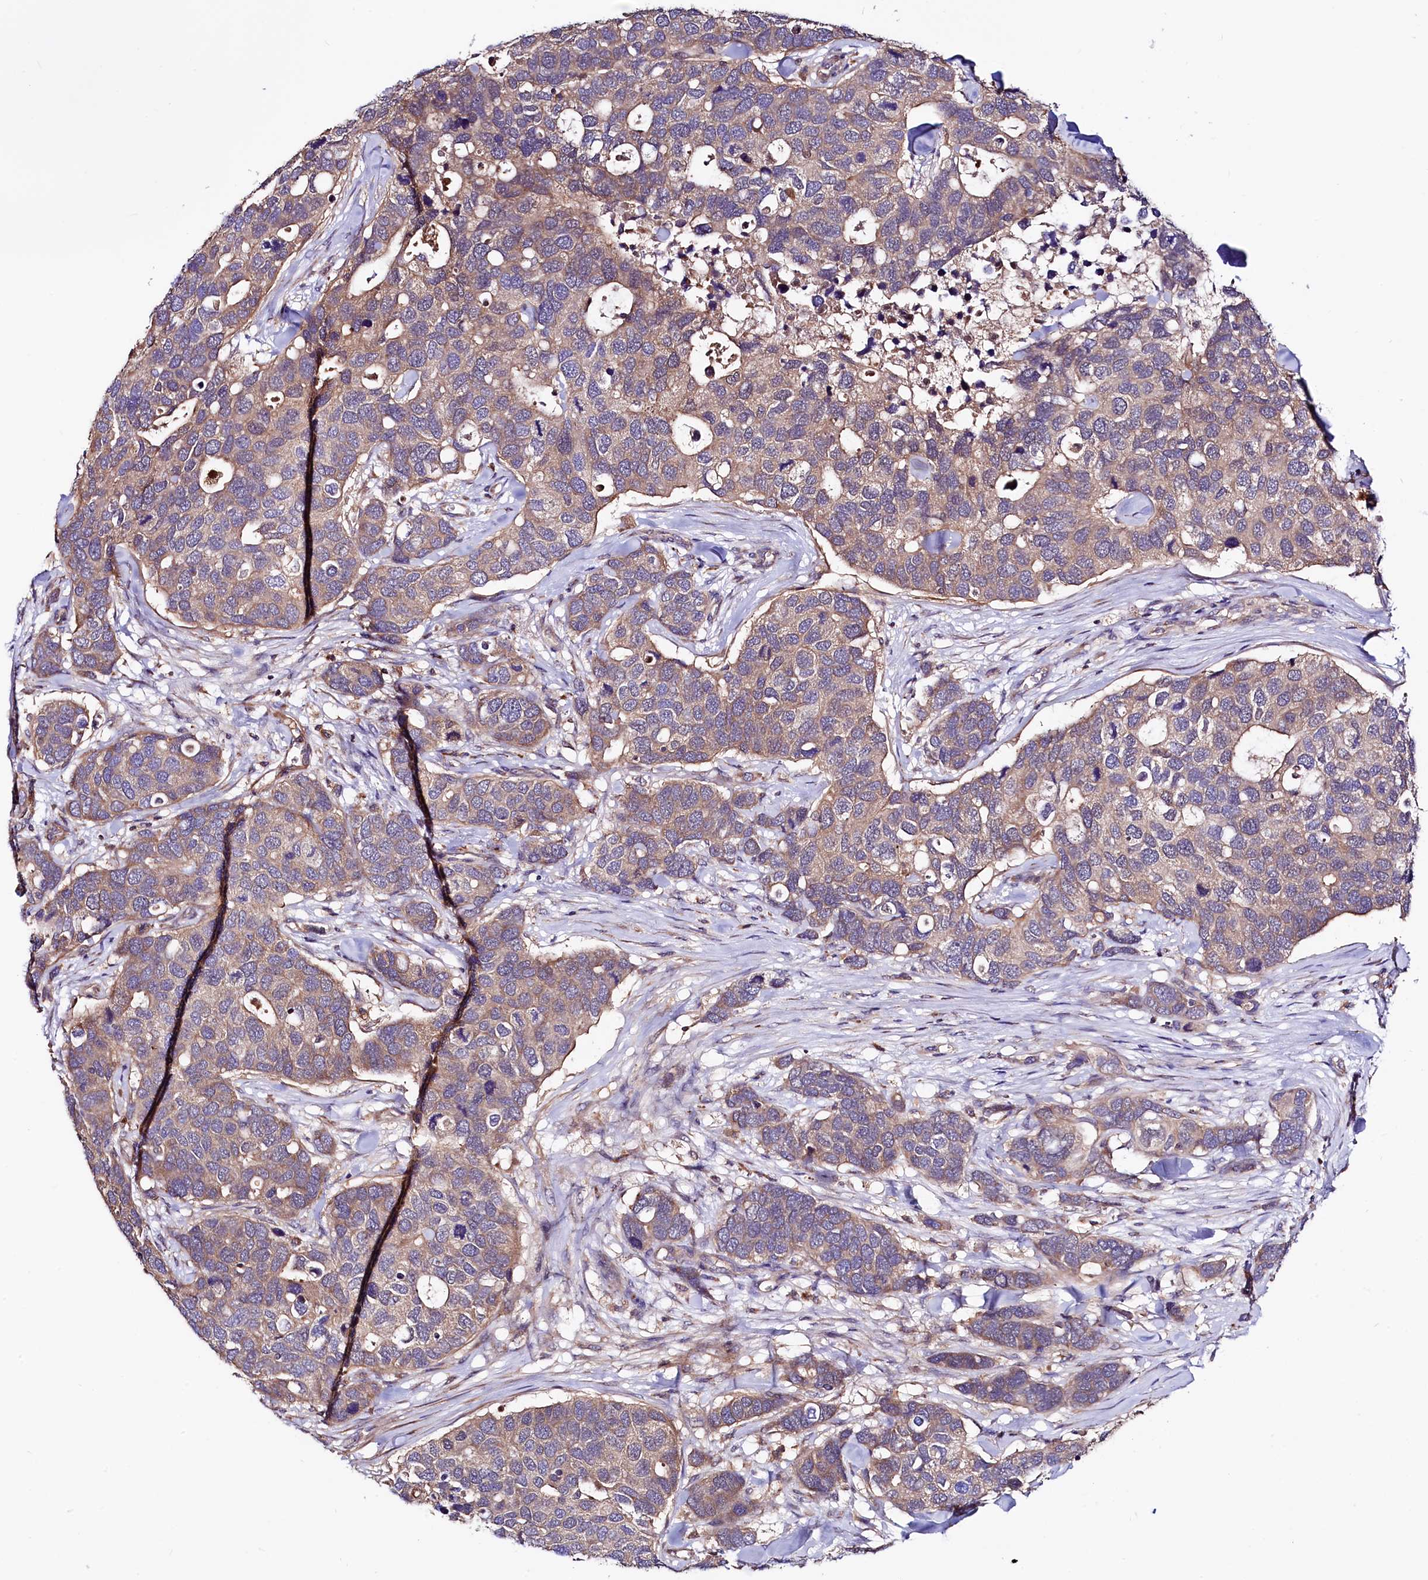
{"staining": {"intensity": "moderate", "quantity": ">75%", "location": "cytoplasmic/membranous"}, "tissue": "breast cancer", "cell_type": "Tumor cells", "image_type": "cancer", "snomed": [{"axis": "morphology", "description": "Duct carcinoma"}, {"axis": "topography", "description": "Breast"}], "caption": "Moderate cytoplasmic/membranous expression is seen in about >75% of tumor cells in infiltrating ductal carcinoma (breast). (brown staining indicates protein expression, while blue staining denotes nuclei).", "gene": "CIAO3", "patient": {"sex": "female", "age": 83}}